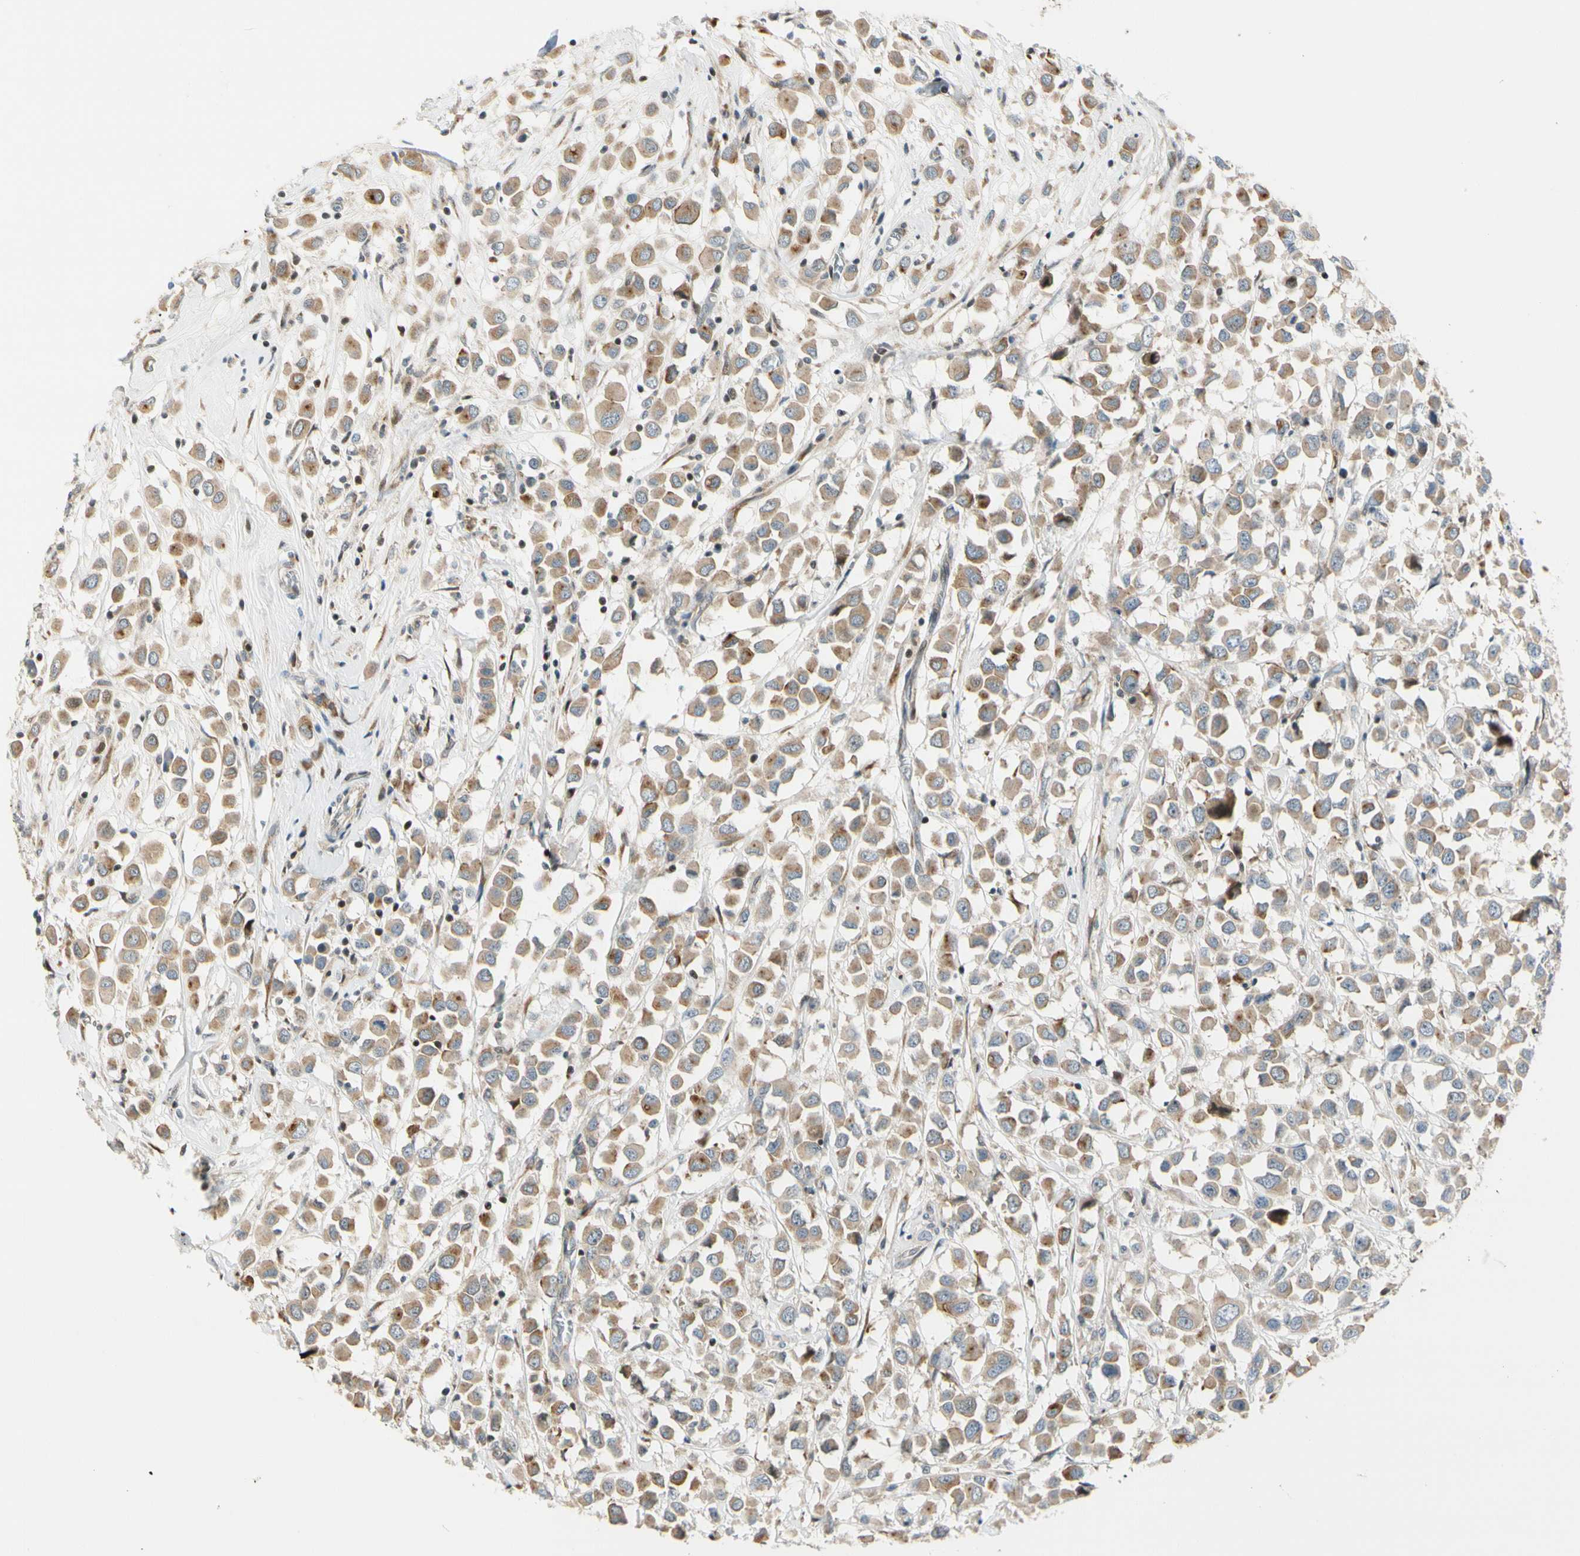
{"staining": {"intensity": "moderate", "quantity": ">75%", "location": "cytoplasmic/membranous"}, "tissue": "breast cancer", "cell_type": "Tumor cells", "image_type": "cancer", "snomed": [{"axis": "morphology", "description": "Duct carcinoma"}, {"axis": "topography", "description": "Breast"}], "caption": "Breast cancer (infiltrating ductal carcinoma) was stained to show a protein in brown. There is medium levels of moderate cytoplasmic/membranous positivity in approximately >75% of tumor cells. (Stains: DAB (3,3'-diaminobenzidine) in brown, nuclei in blue, Microscopy: brightfield microscopy at high magnification).", "gene": "NPDC1", "patient": {"sex": "female", "age": 61}}